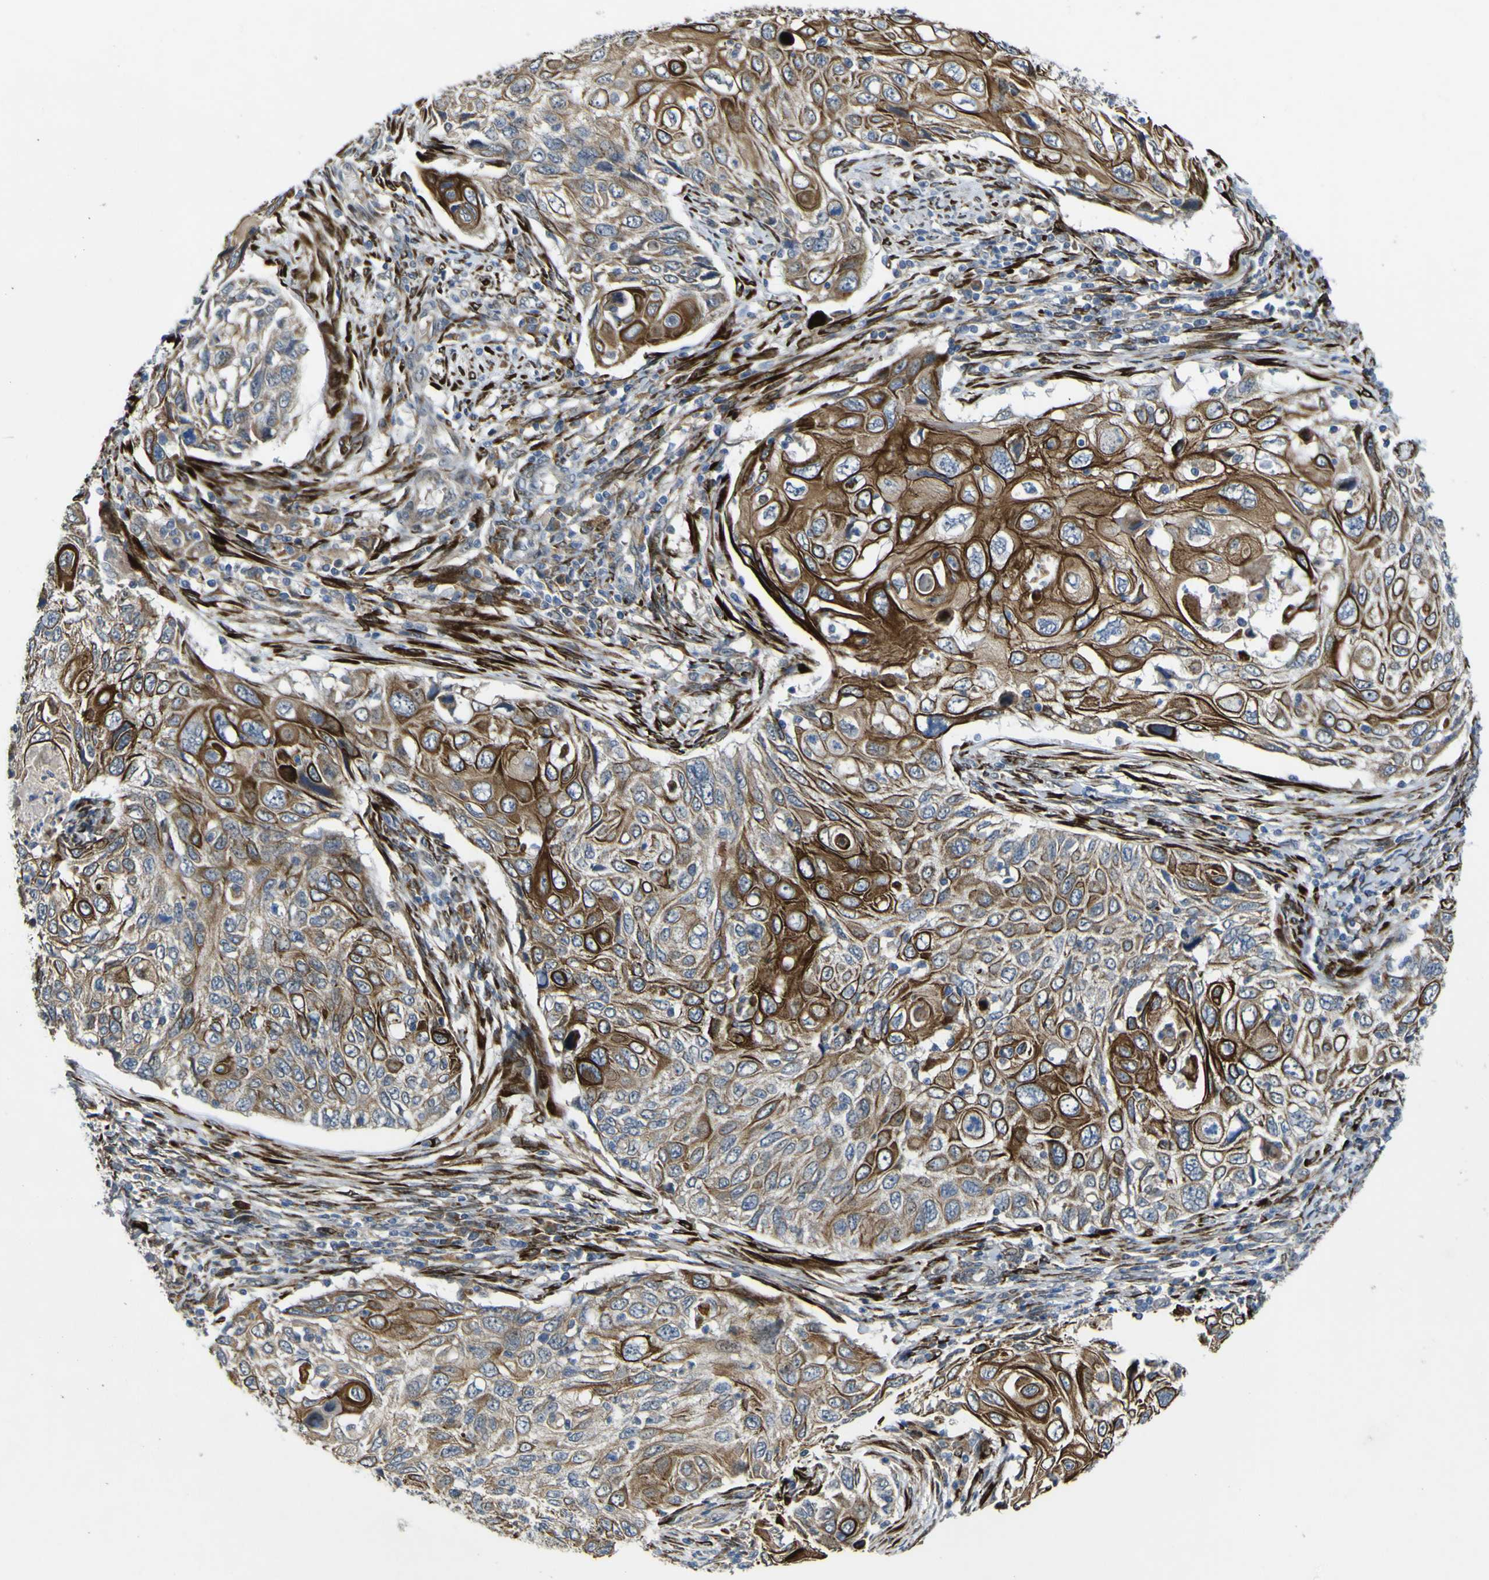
{"staining": {"intensity": "strong", "quantity": "25%-75%", "location": "cytoplasmic/membranous"}, "tissue": "cervical cancer", "cell_type": "Tumor cells", "image_type": "cancer", "snomed": [{"axis": "morphology", "description": "Squamous cell carcinoma, NOS"}, {"axis": "topography", "description": "Cervix"}], "caption": "Immunohistochemical staining of human cervical squamous cell carcinoma exhibits high levels of strong cytoplasmic/membranous protein staining in approximately 25%-75% of tumor cells.", "gene": "LBHD1", "patient": {"sex": "female", "age": 70}}